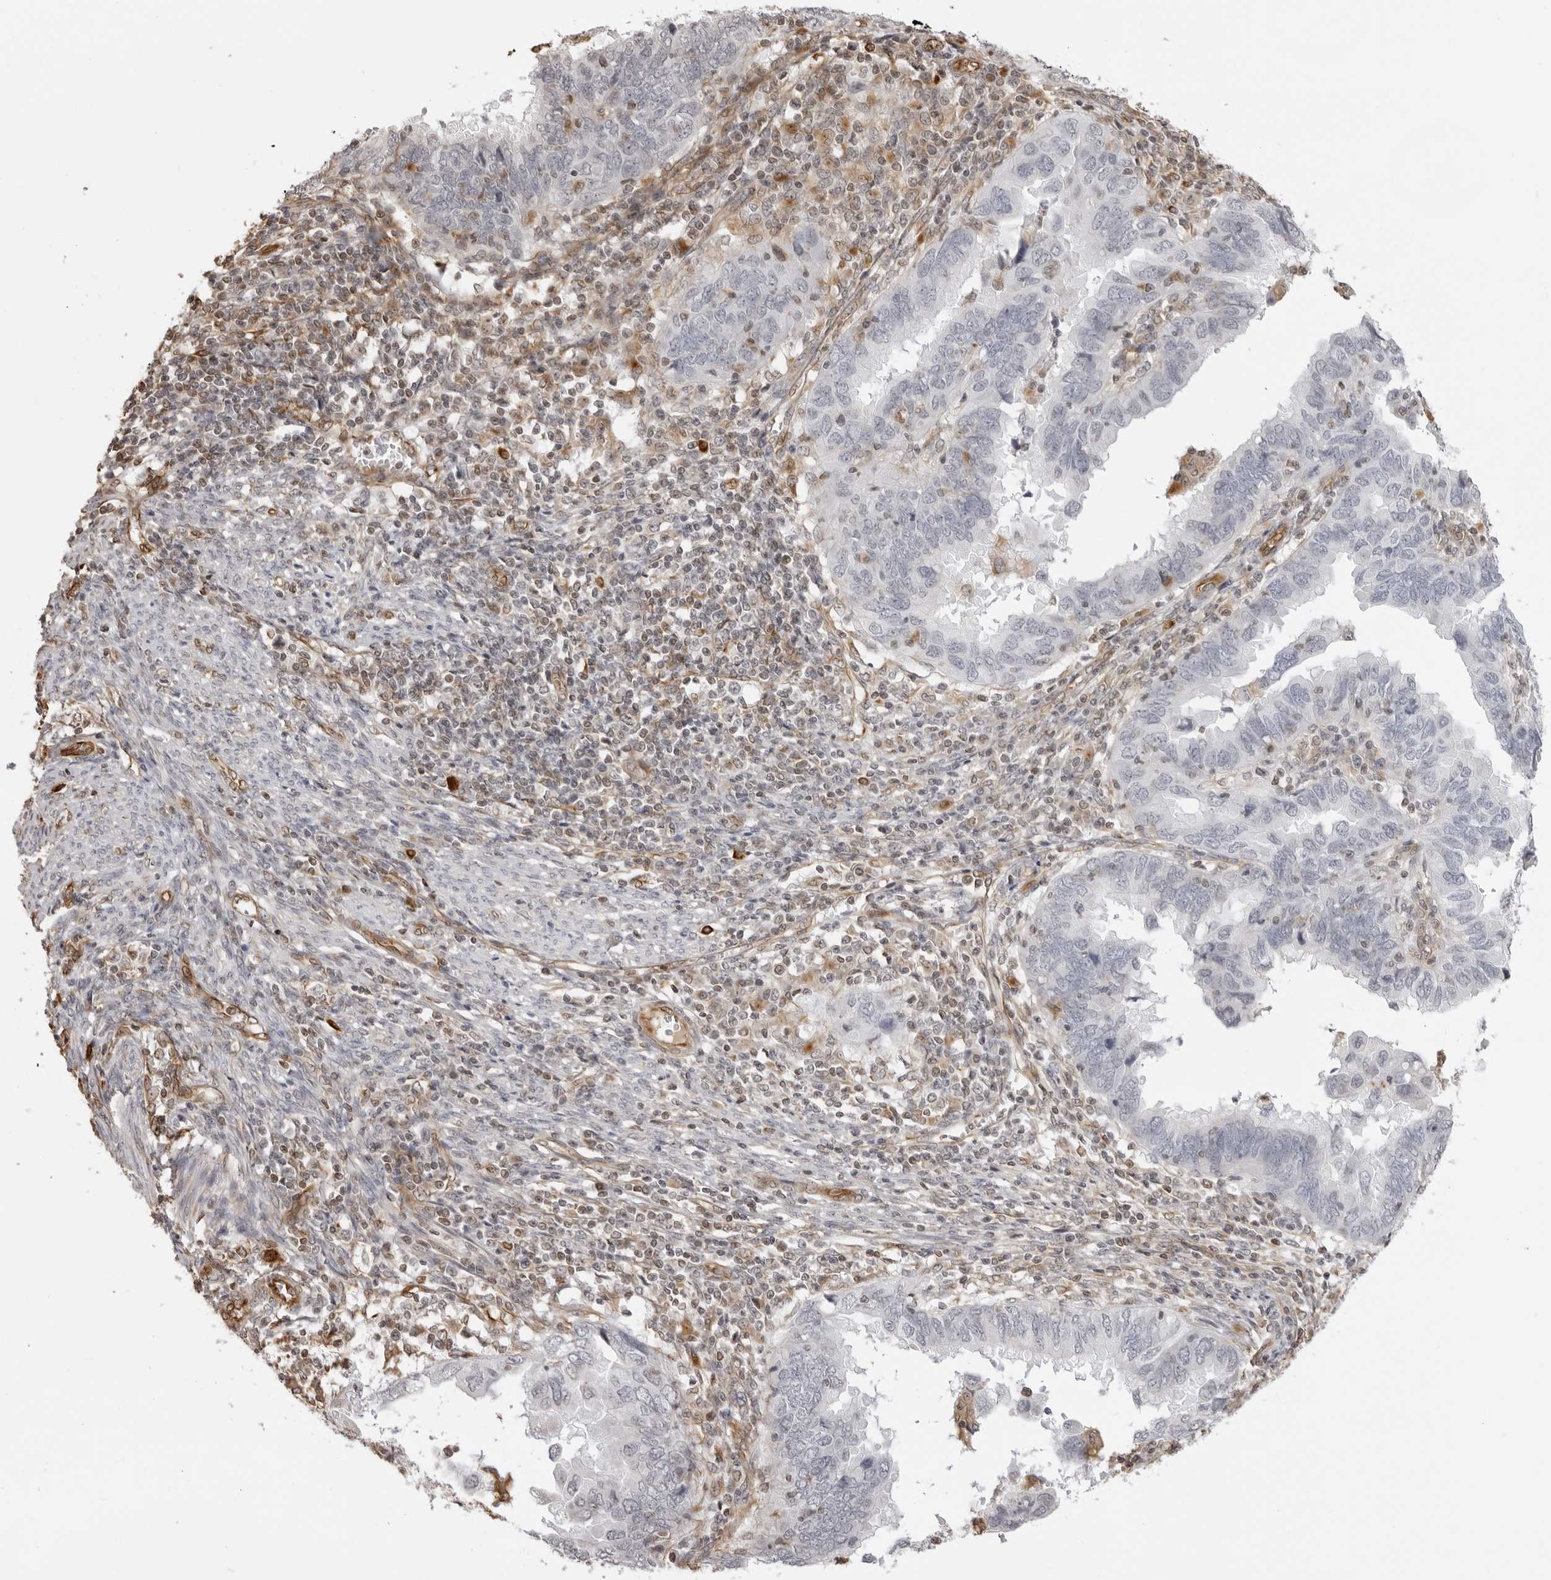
{"staining": {"intensity": "negative", "quantity": "none", "location": "none"}, "tissue": "endometrial cancer", "cell_type": "Tumor cells", "image_type": "cancer", "snomed": [{"axis": "morphology", "description": "Adenocarcinoma, NOS"}, {"axis": "topography", "description": "Uterus"}], "caption": "IHC image of neoplastic tissue: endometrial cancer (adenocarcinoma) stained with DAB exhibits no significant protein staining in tumor cells. (Immunohistochemistry, brightfield microscopy, high magnification).", "gene": "DYNLT5", "patient": {"sex": "female", "age": 77}}